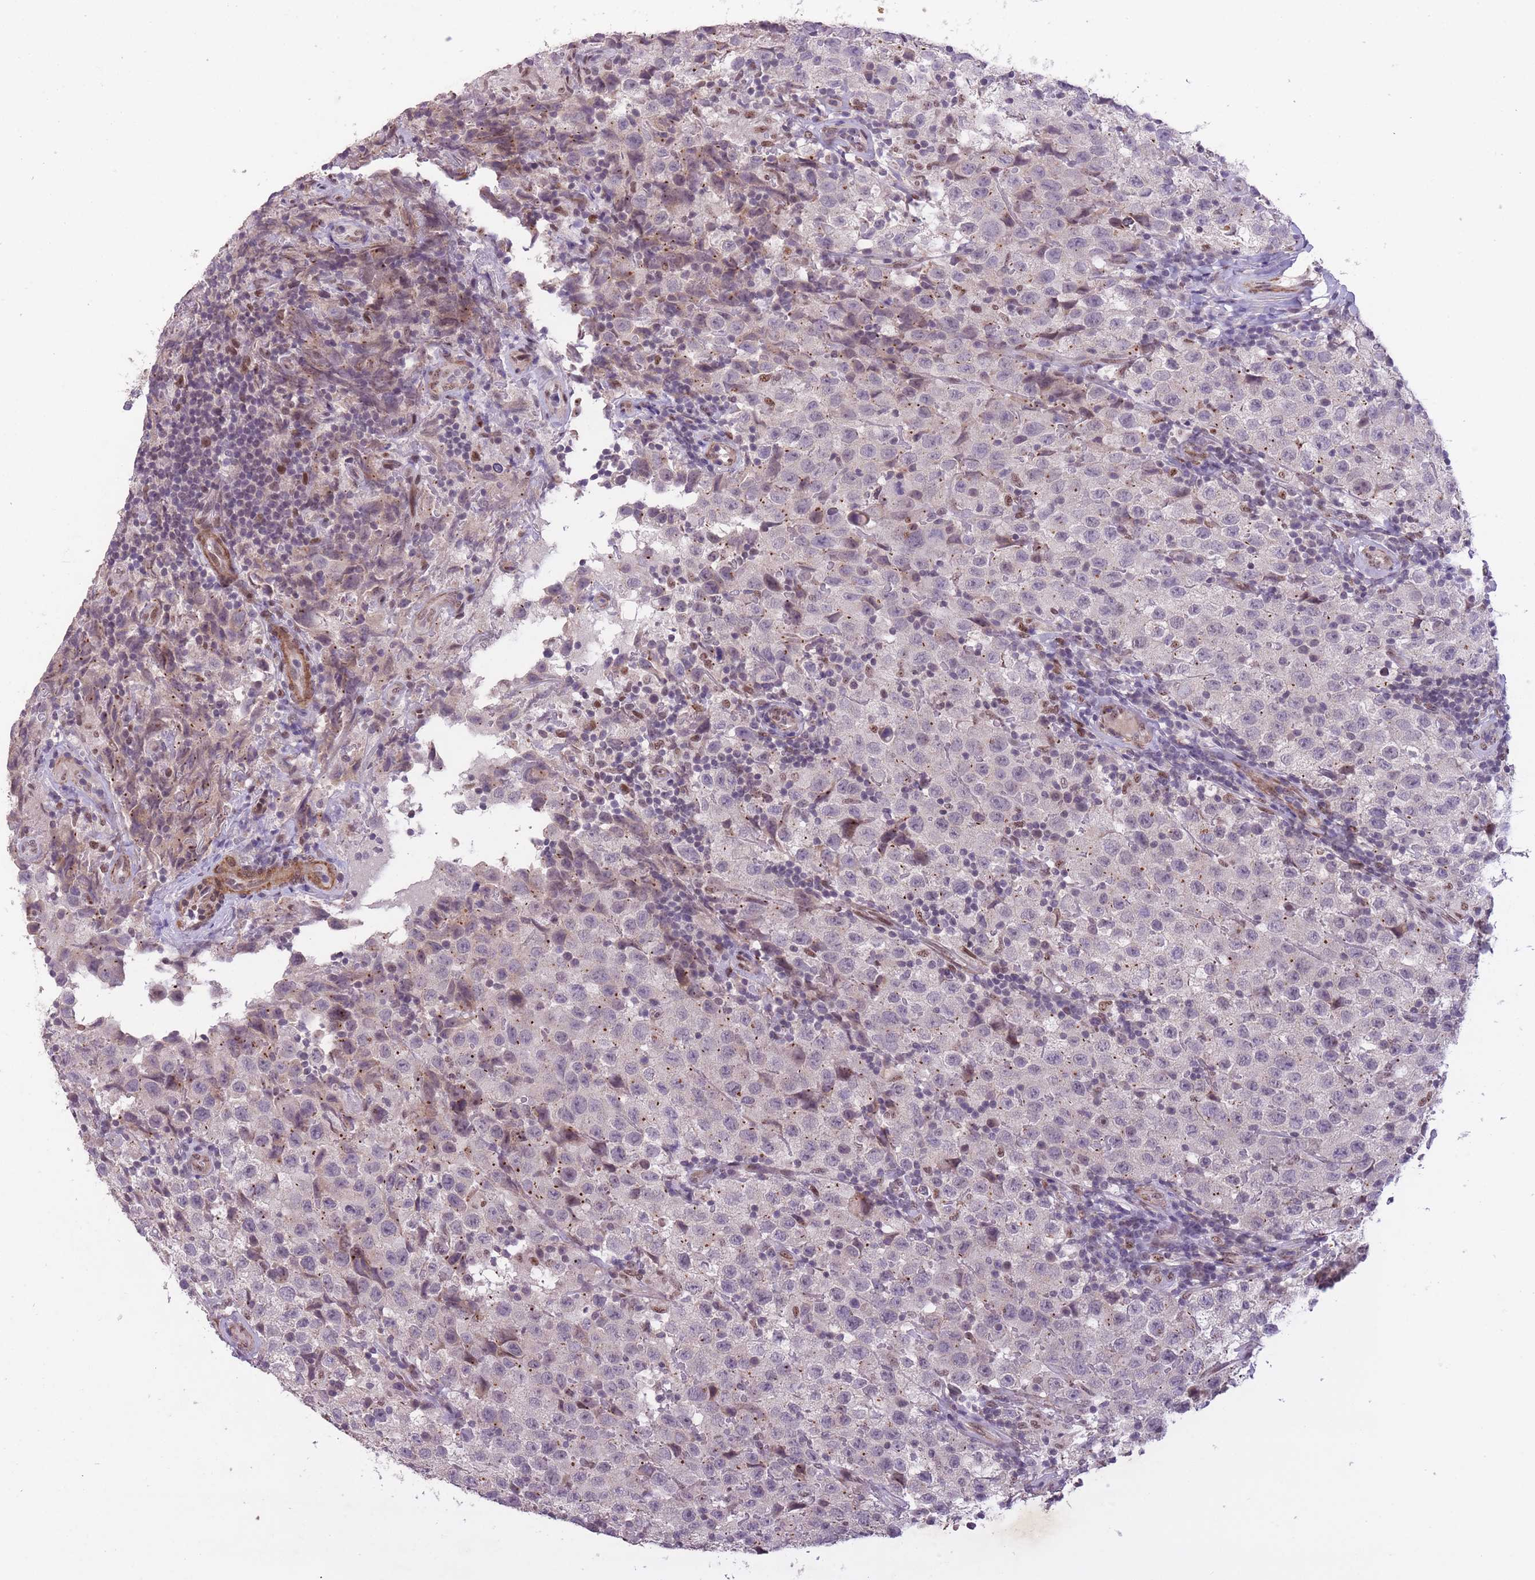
{"staining": {"intensity": "negative", "quantity": "none", "location": "none"}, "tissue": "testis cancer", "cell_type": "Tumor cells", "image_type": "cancer", "snomed": [{"axis": "morphology", "description": "Seminoma, NOS"}, {"axis": "morphology", "description": "Carcinoma, Embryonal, NOS"}, {"axis": "topography", "description": "Testis"}], "caption": "Testis cancer (embryonal carcinoma) was stained to show a protein in brown. There is no significant expression in tumor cells. The staining is performed using DAB brown chromogen with nuclei counter-stained in using hematoxylin.", "gene": "CBX6", "patient": {"sex": "male", "age": 41}}